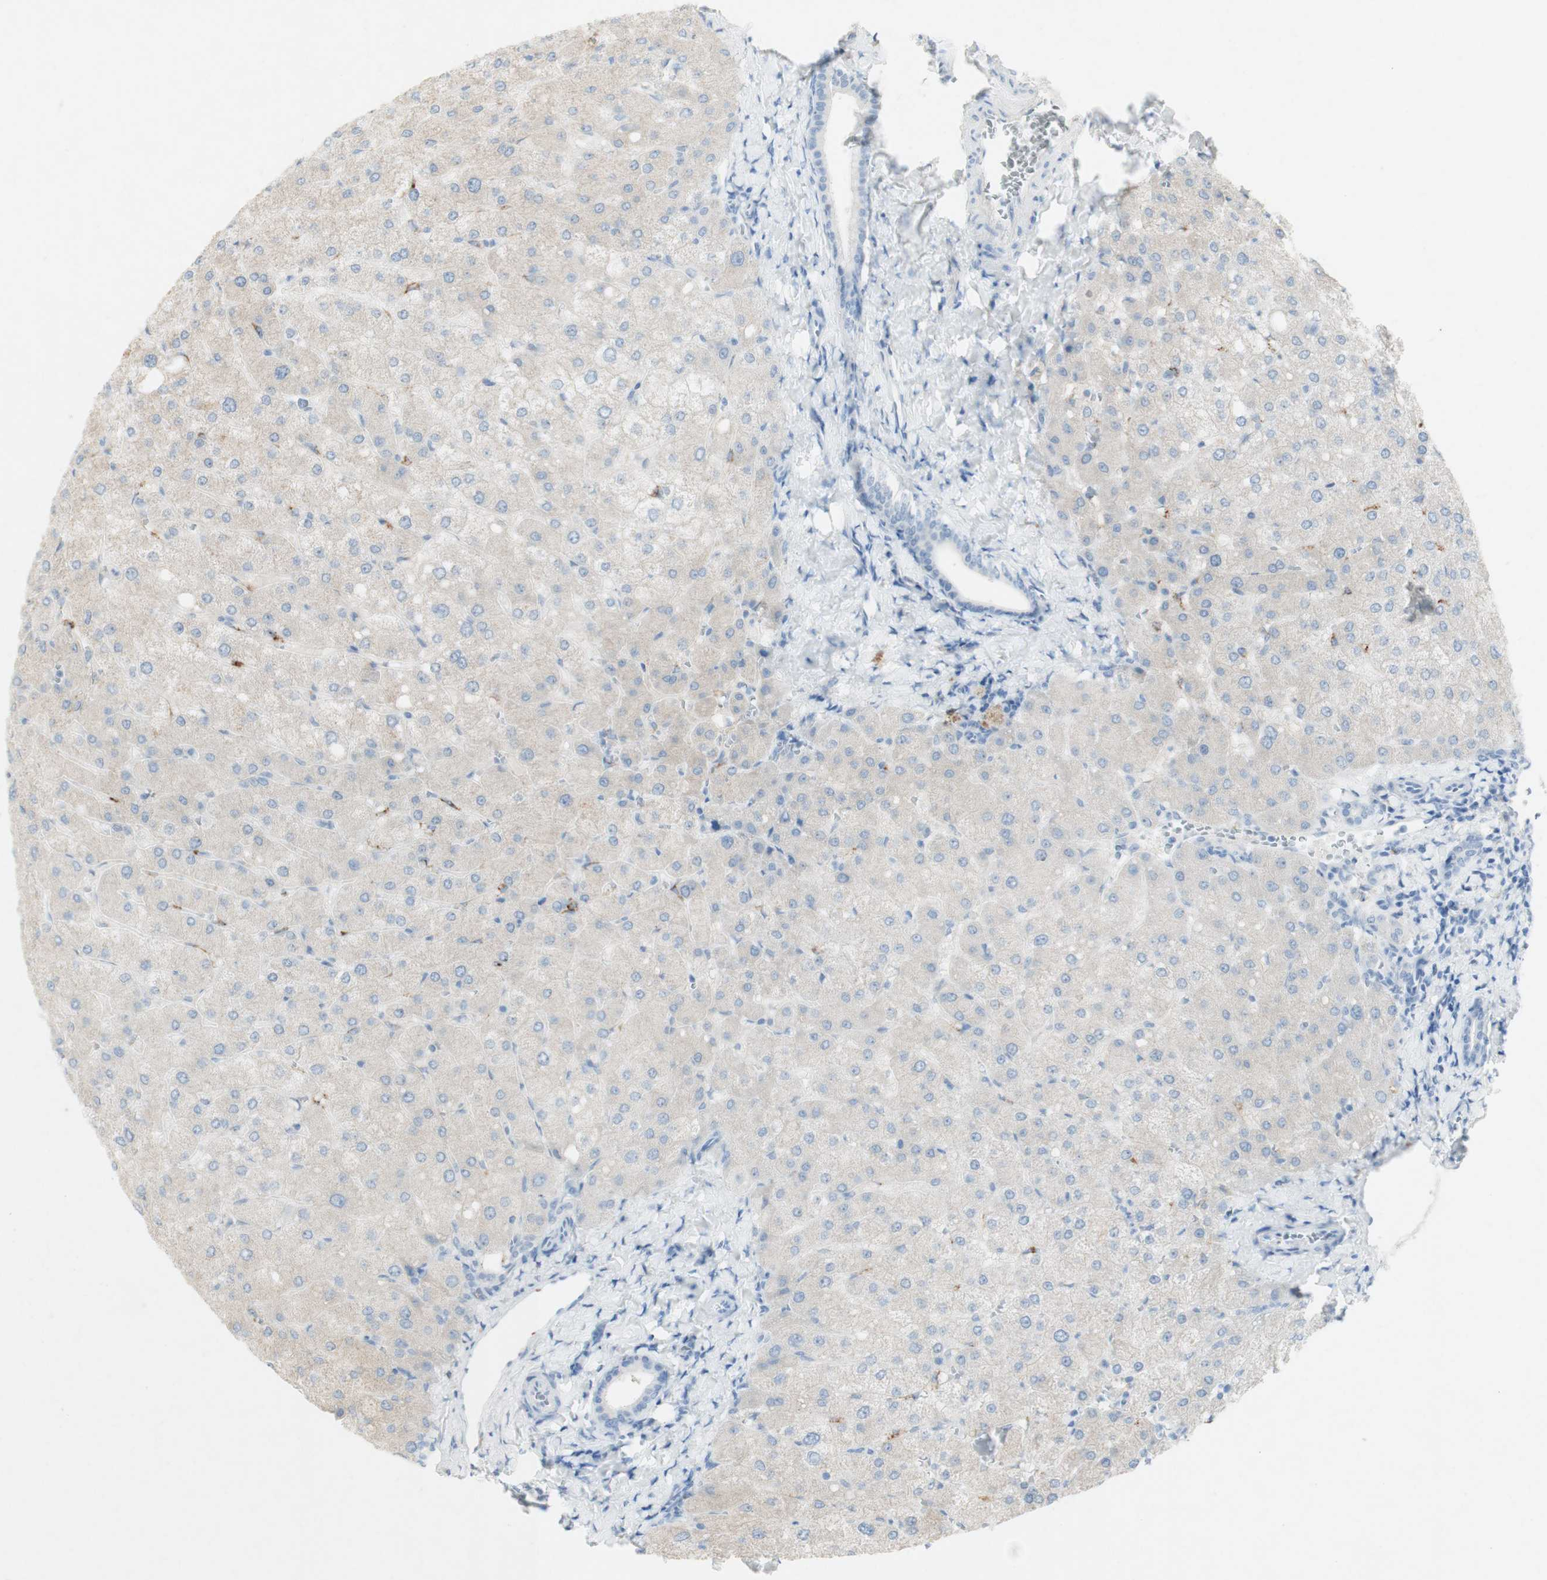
{"staining": {"intensity": "negative", "quantity": "none", "location": "none"}, "tissue": "liver", "cell_type": "Cholangiocytes", "image_type": "normal", "snomed": [{"axis": "morphology", "description": "Normal tissue, NOS"}, {"axis": "topography", "description": "Liver"}], "caption": "The histopathology image shows no significant staining in cholangiocytes of liver.", "gene": "ART3", "patient": {"sex": "male", "age": 55}}